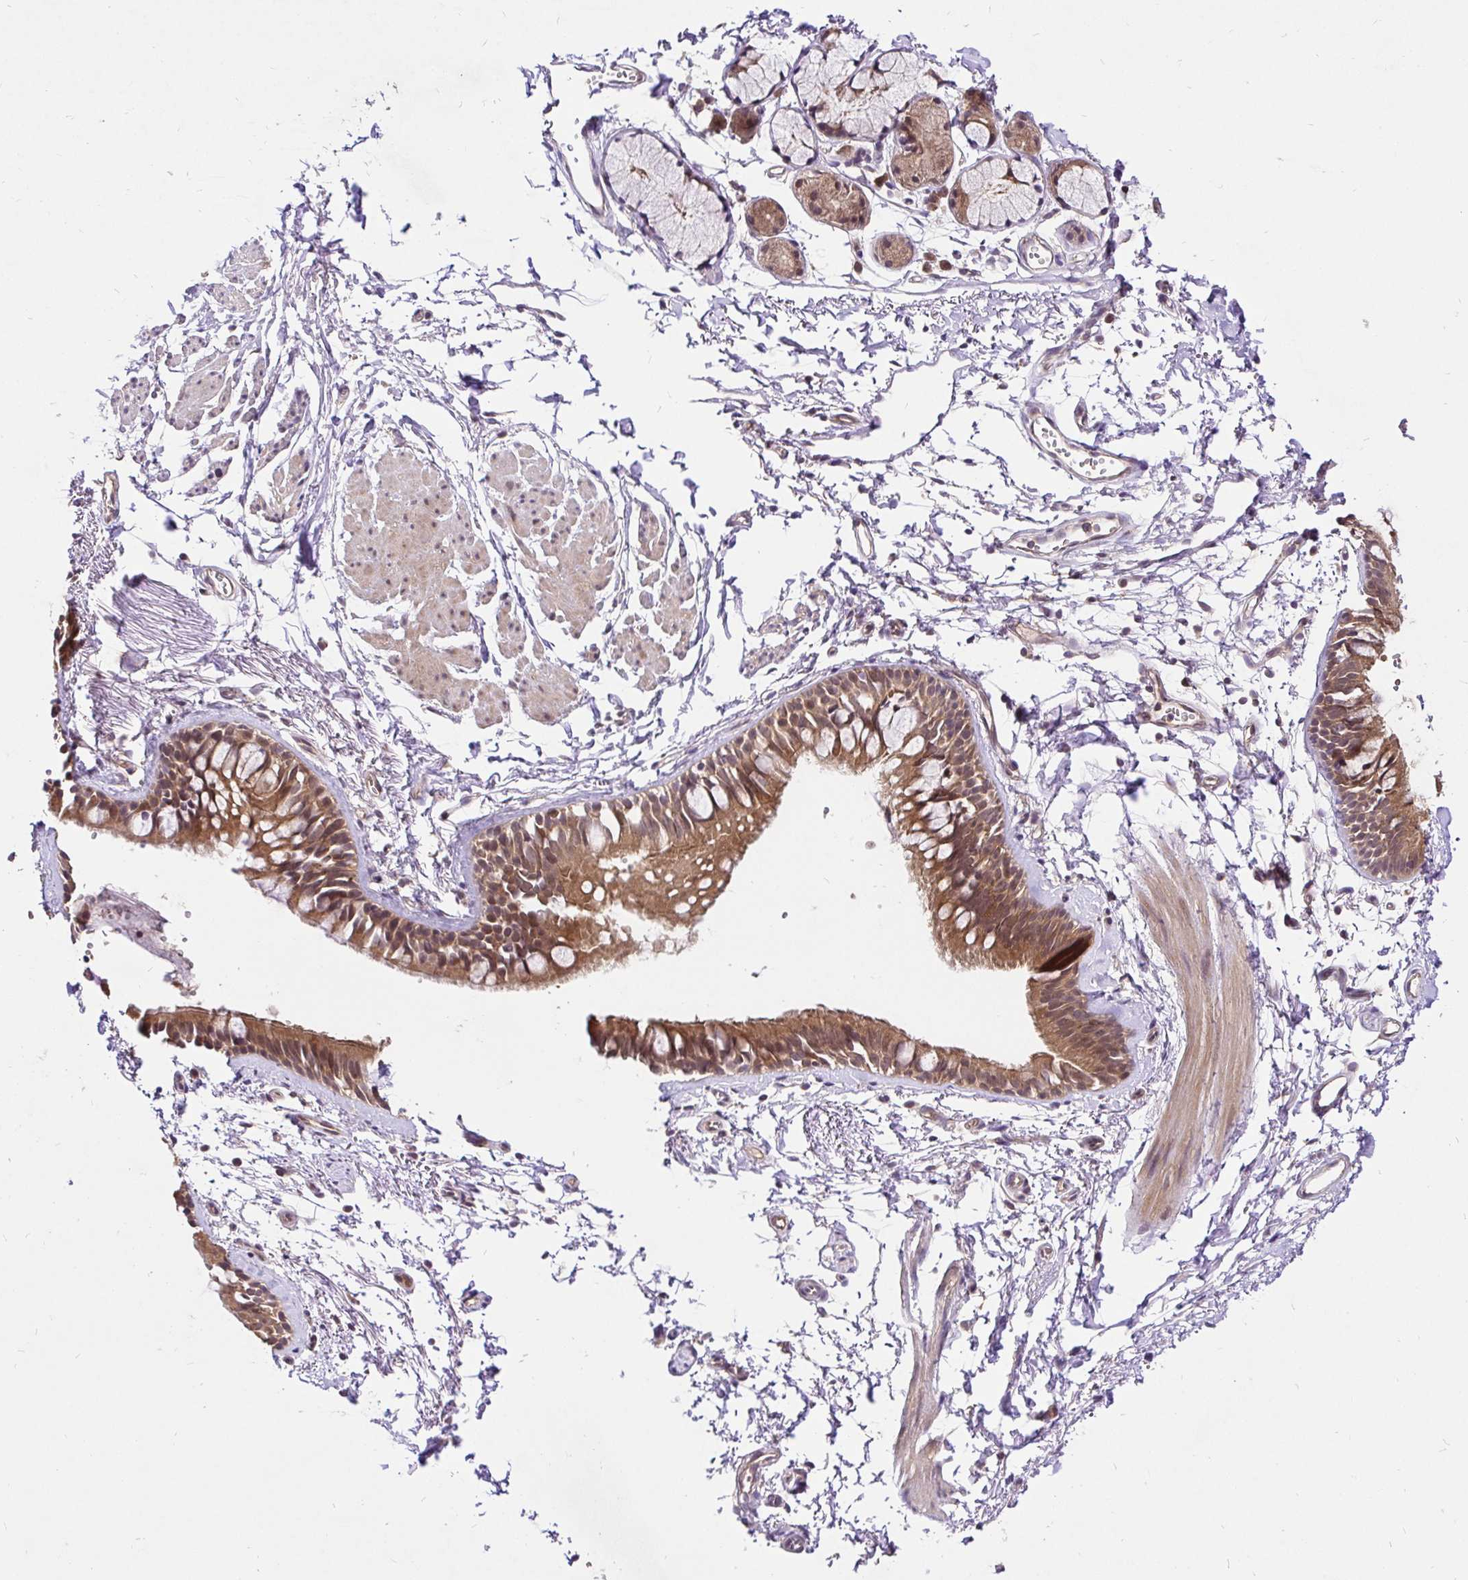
{"staining": {"intensity": "moderate", "quantity": ">75%", "location": "cytoplasmic/membranous,nuclear"}, "tissue": "bronchus", "cell_type": "Respiratory epithelial cells", "image_type": "normal", "snomed": [{"axis": "morphology", "description": "Normal tissue, NOS"}, {"axis": "topography", "description": "Cartilage tissue"}, {"axis": "topography", "description": "Bronchus"}, {"axis": "topography", "description": "Peripheral nerve tissue"}], "caption": "Immunohistochemistry (IHC) of normal human bronchus reveals medium levels of moderate cytoplasmic/membranous,nuclear expression in approximately >75% of respiratory epithelial cells.", "gene": "UBE2M", "patient": {"sex": "female", "age": 59}}